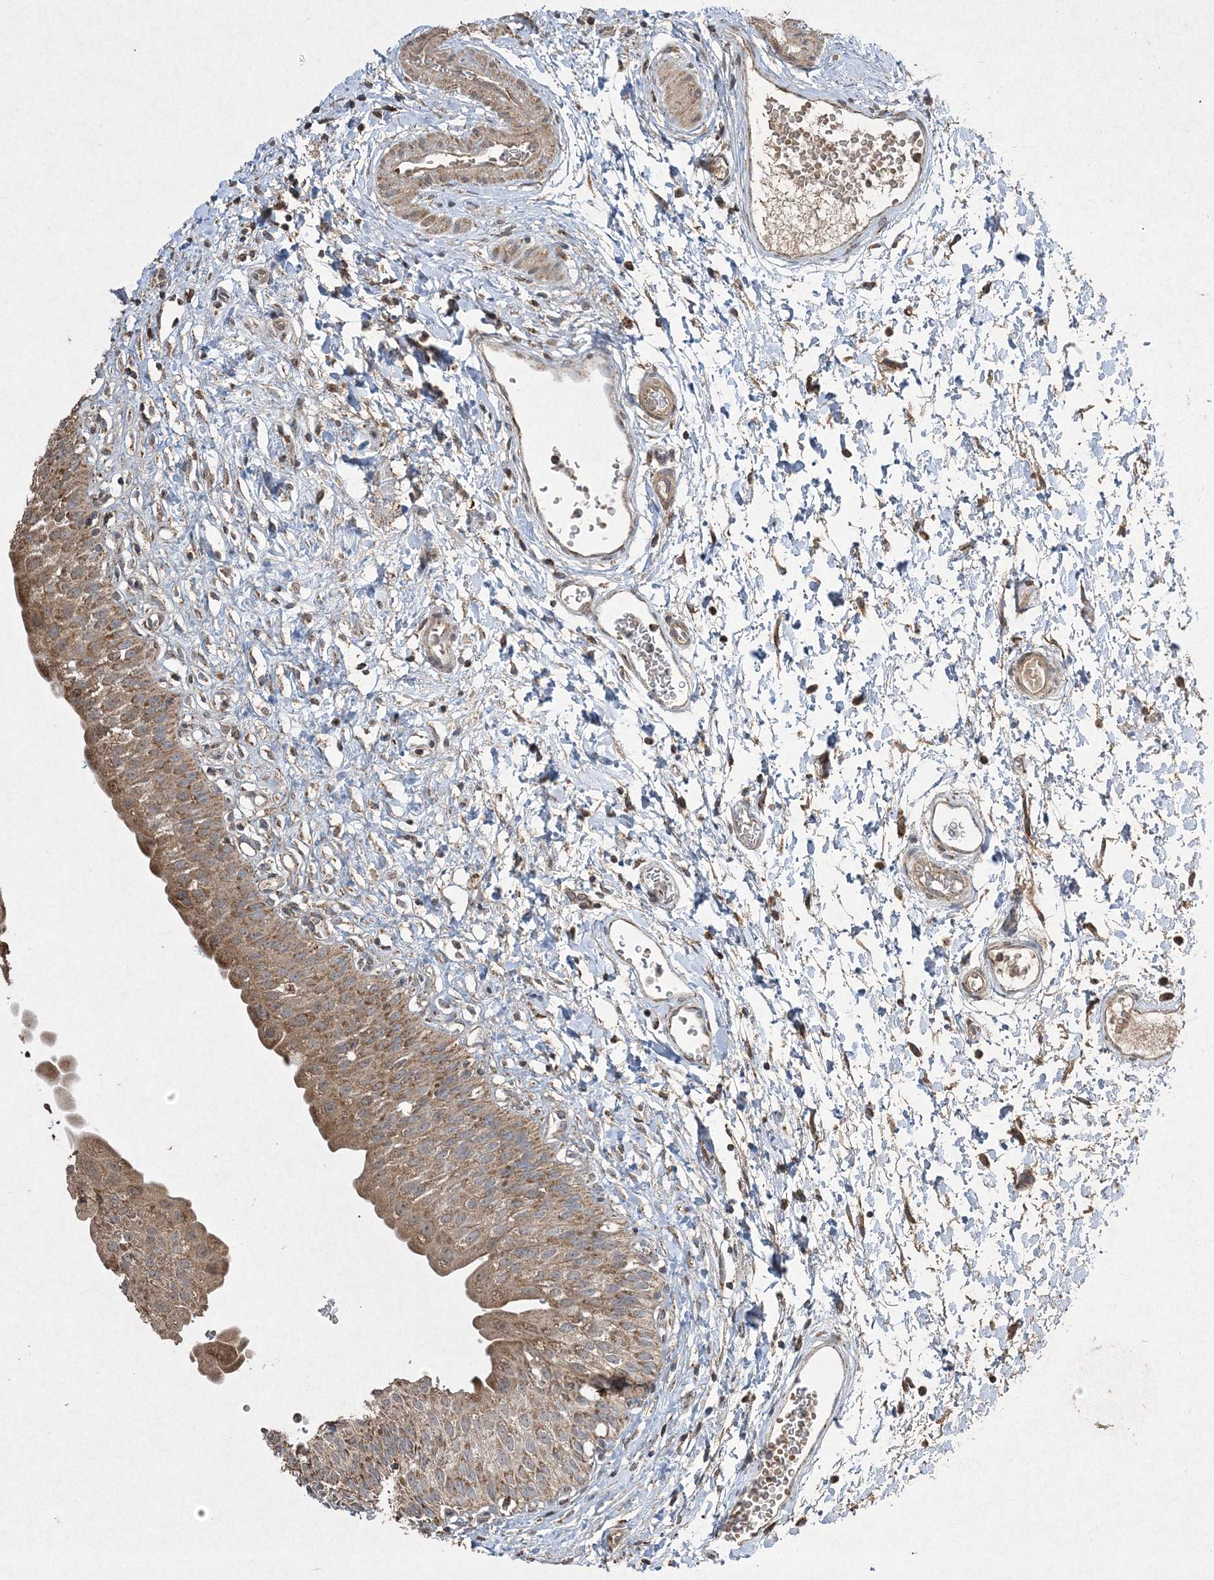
{"staining": {"intensity": "moderate", "quantity": ">75%", "location": "cytoplasmic/membranous"}, "tissue": "urinary bladder", "cell_type": "Urothelial cells", "image_type": "normal", "snomed": [{"axis": "morphology", "description": "Normal tissue, NOS"}, {"axis": "topography", "description": "Urinary bladder"}], "caption": "Protein expression analysis of normal human urinary bladder reveals moderate cytoplasmic/membranous staining in about >75% of urothelial cells. (DAB (3,3'-diaminobenzidine) IHC, brown staining for protein, blue staining for nuclei).", "gene": "GRSF1", "patient": {"sex": "male", "age": 51}}